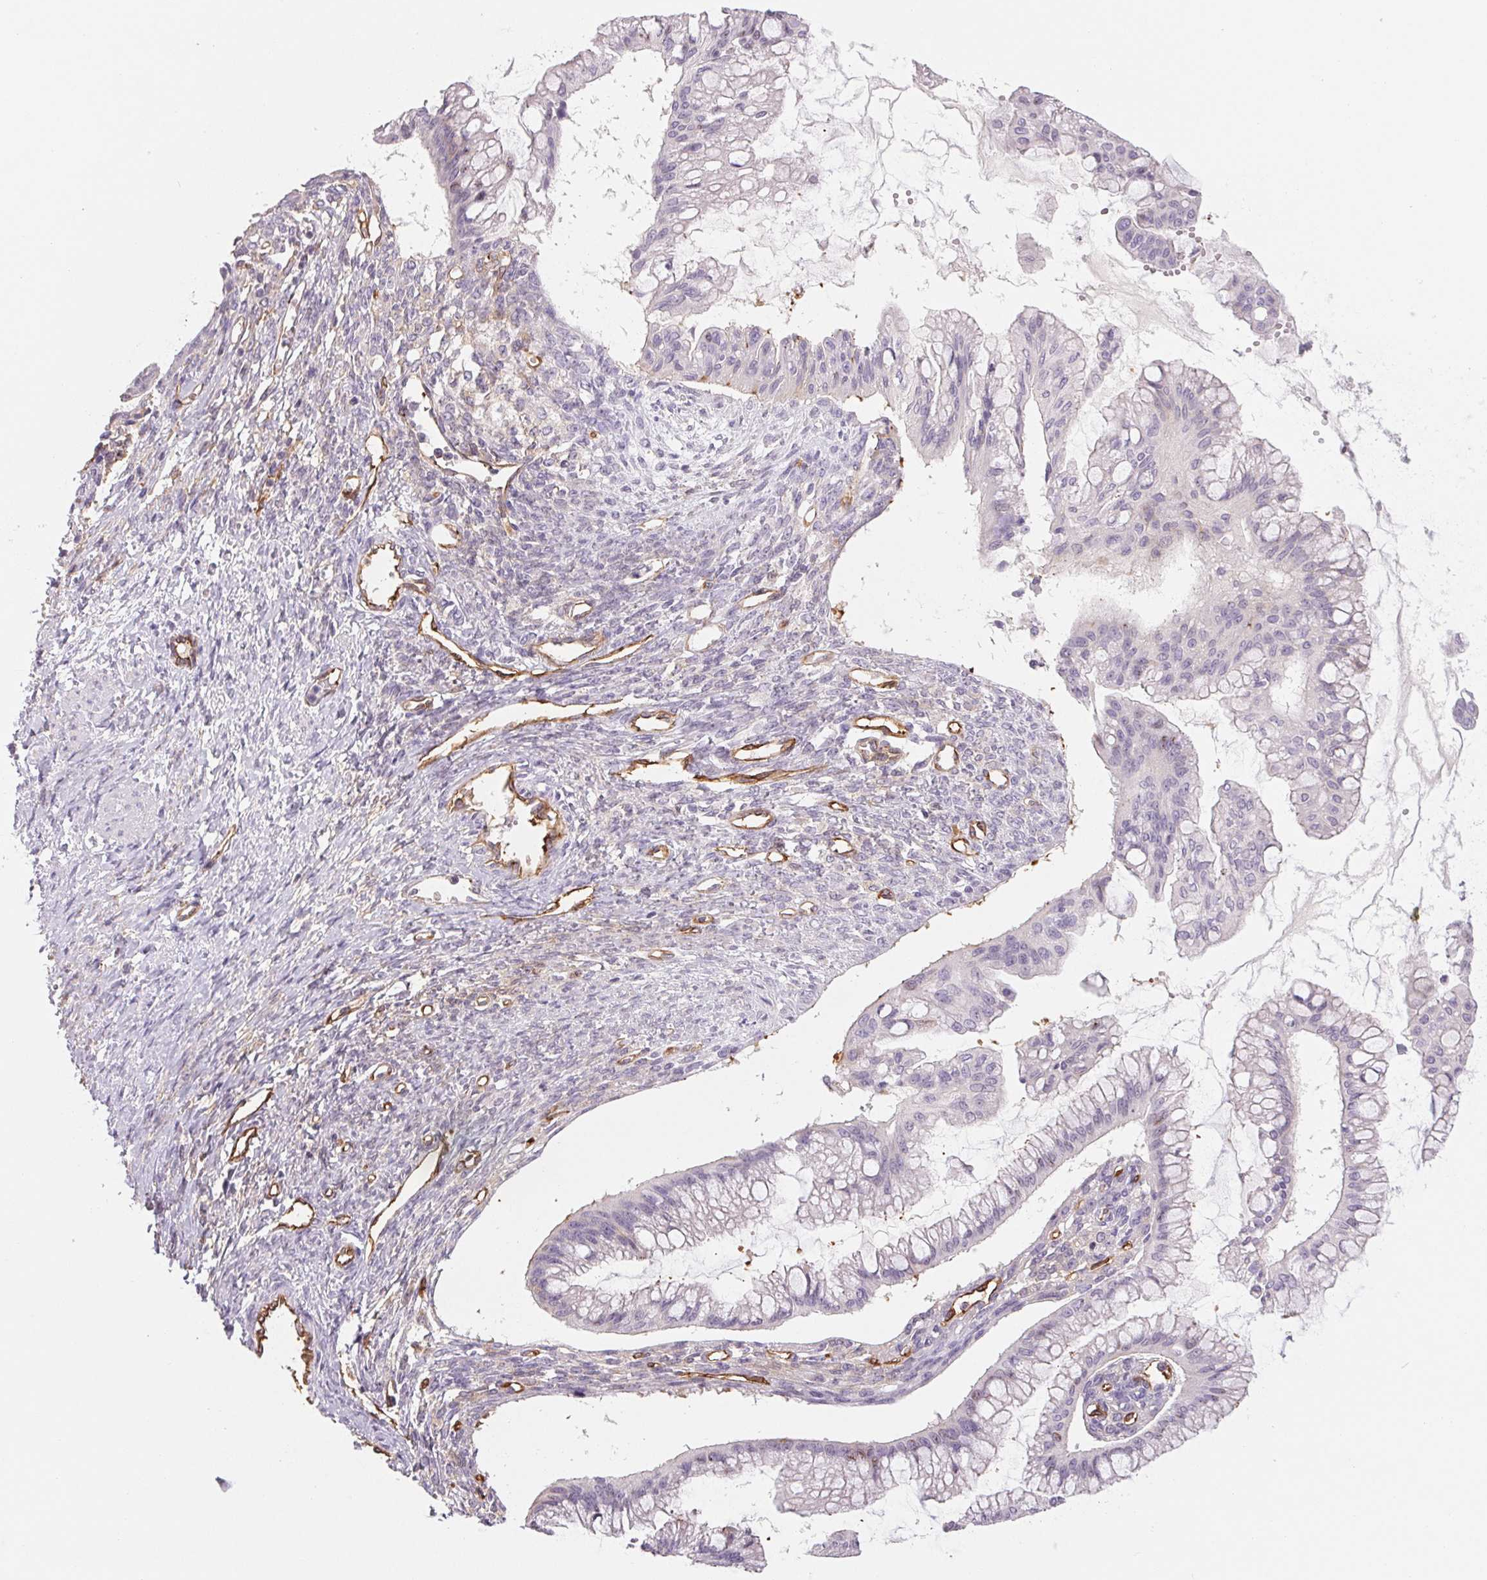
{"staining": {"intensity": "negative", "quantity": "none", "location": "none"}, "tissue": "ovarian cancer", "cell_type": "Tumor cells", "image_type": "cancer", "snomed": [{"axis": "morphology", "description": "Cystadenocarcinoma, mucinous, NOS"}, {"axis": "topography", "description": "Ovary"}], "caption": "Ovarian cancer (mucinous cystadenocarcinoma) stained for a protein using IHC exhibits no staining tumor cells.", "gene": "ANKRD13B", "patient": {"sex": "female", "age": 73}}